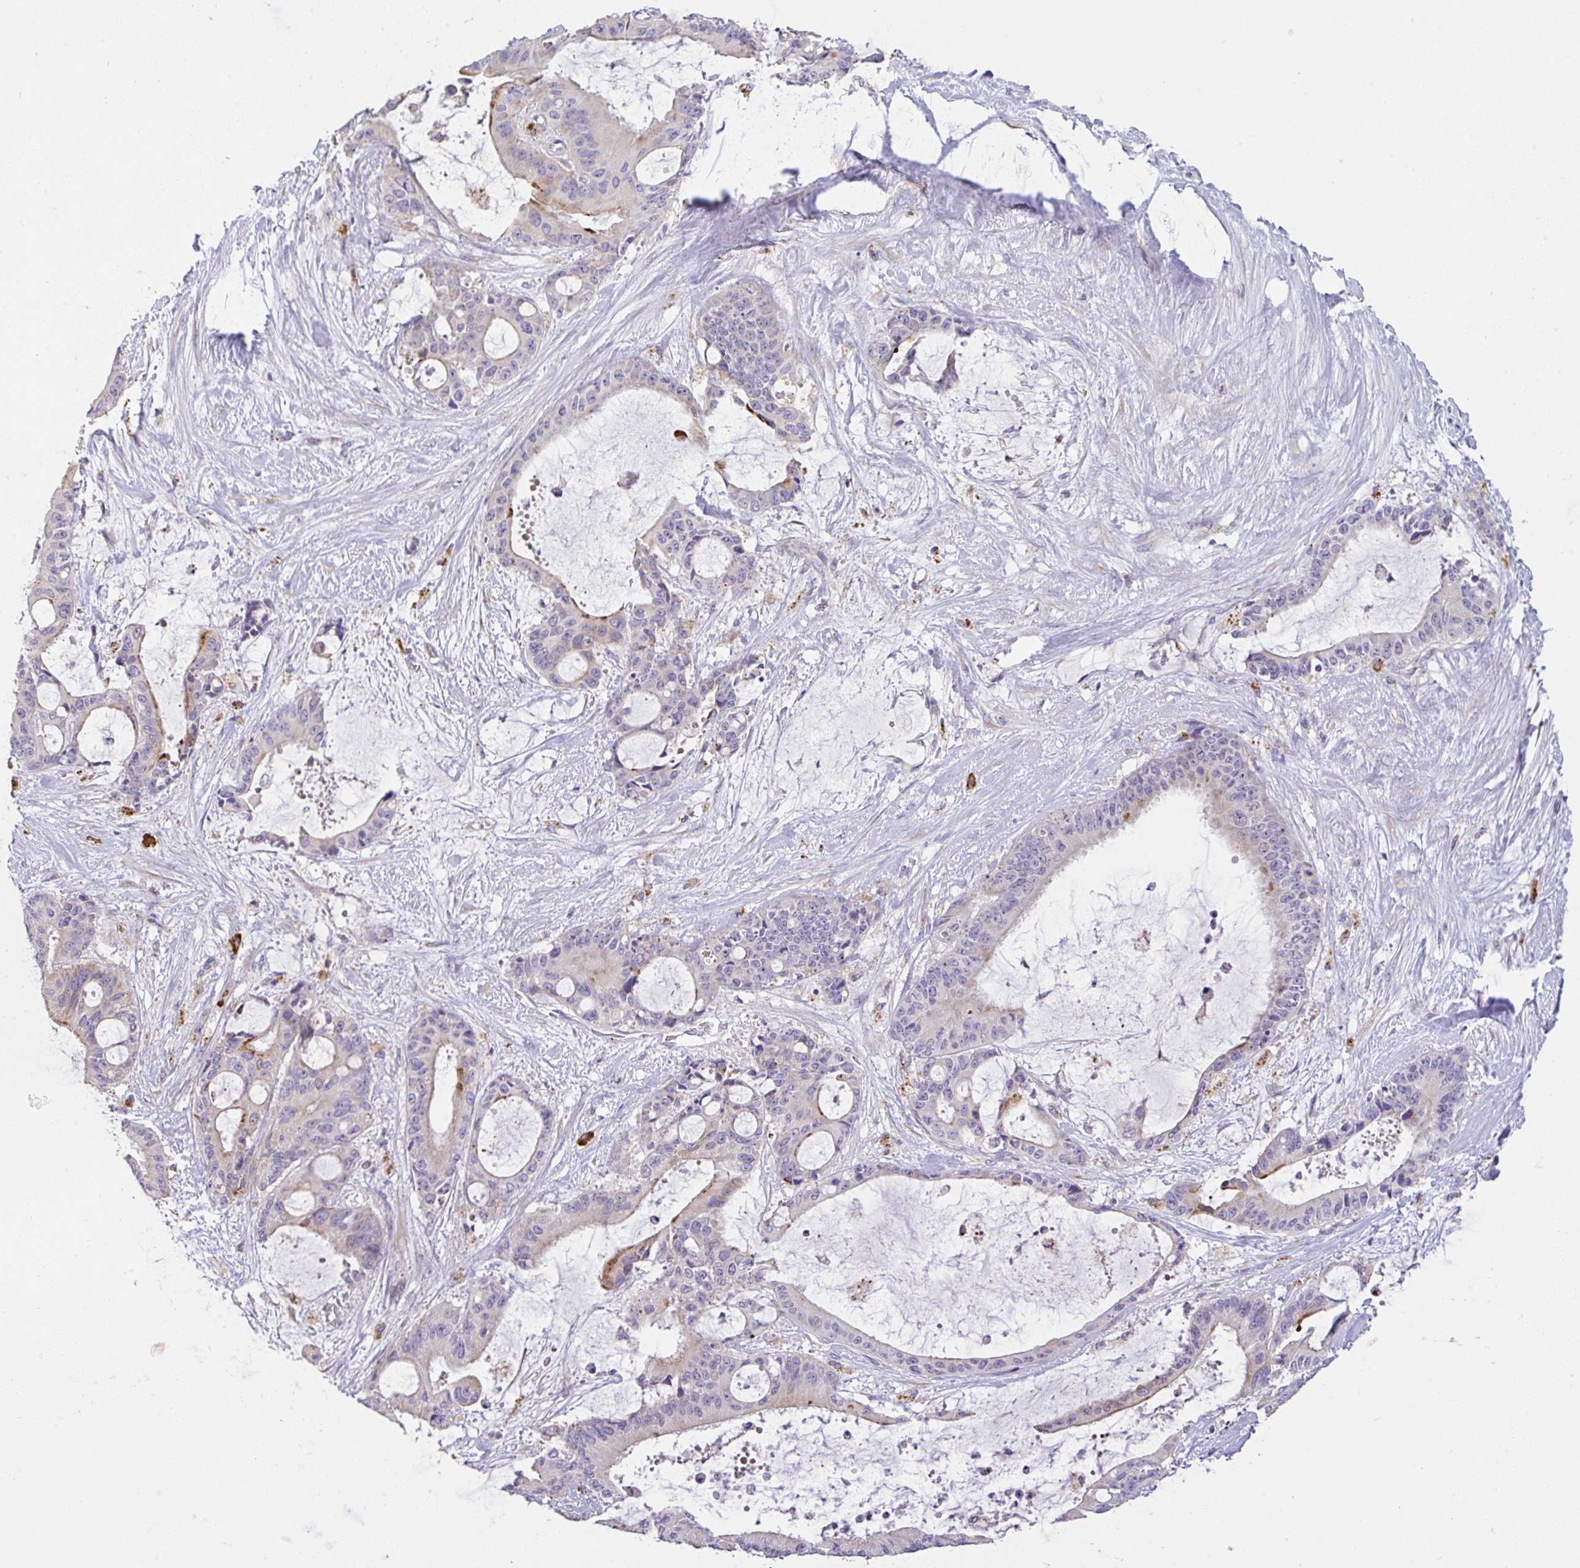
{"staining": {"intensity": "moderate", "quantity": "<25%", "location": "cytoplasmic/membranous"}, "tissue": "liver cancer", "cell_type": "Tumor cells", "image_type": "cancer", "snomed": [{"axis": "morphology", "description": "Normal tissue, NOS"}, {"axis": "morphology", "description": "Cholangiocarcinoma"}, {"axis": "topography", "description": "Liver"}, {"axis": "topography", "description": "Peripheral nerve tissue"}], "caption": "Immunohistochemistry (DAB) staining of liver cancer reveals moderate cytoplasmic/membranous protein staining in about <25% of tumor cells.", "gene": "EPN3", "patient": {"sex": "female", "age": 73}}